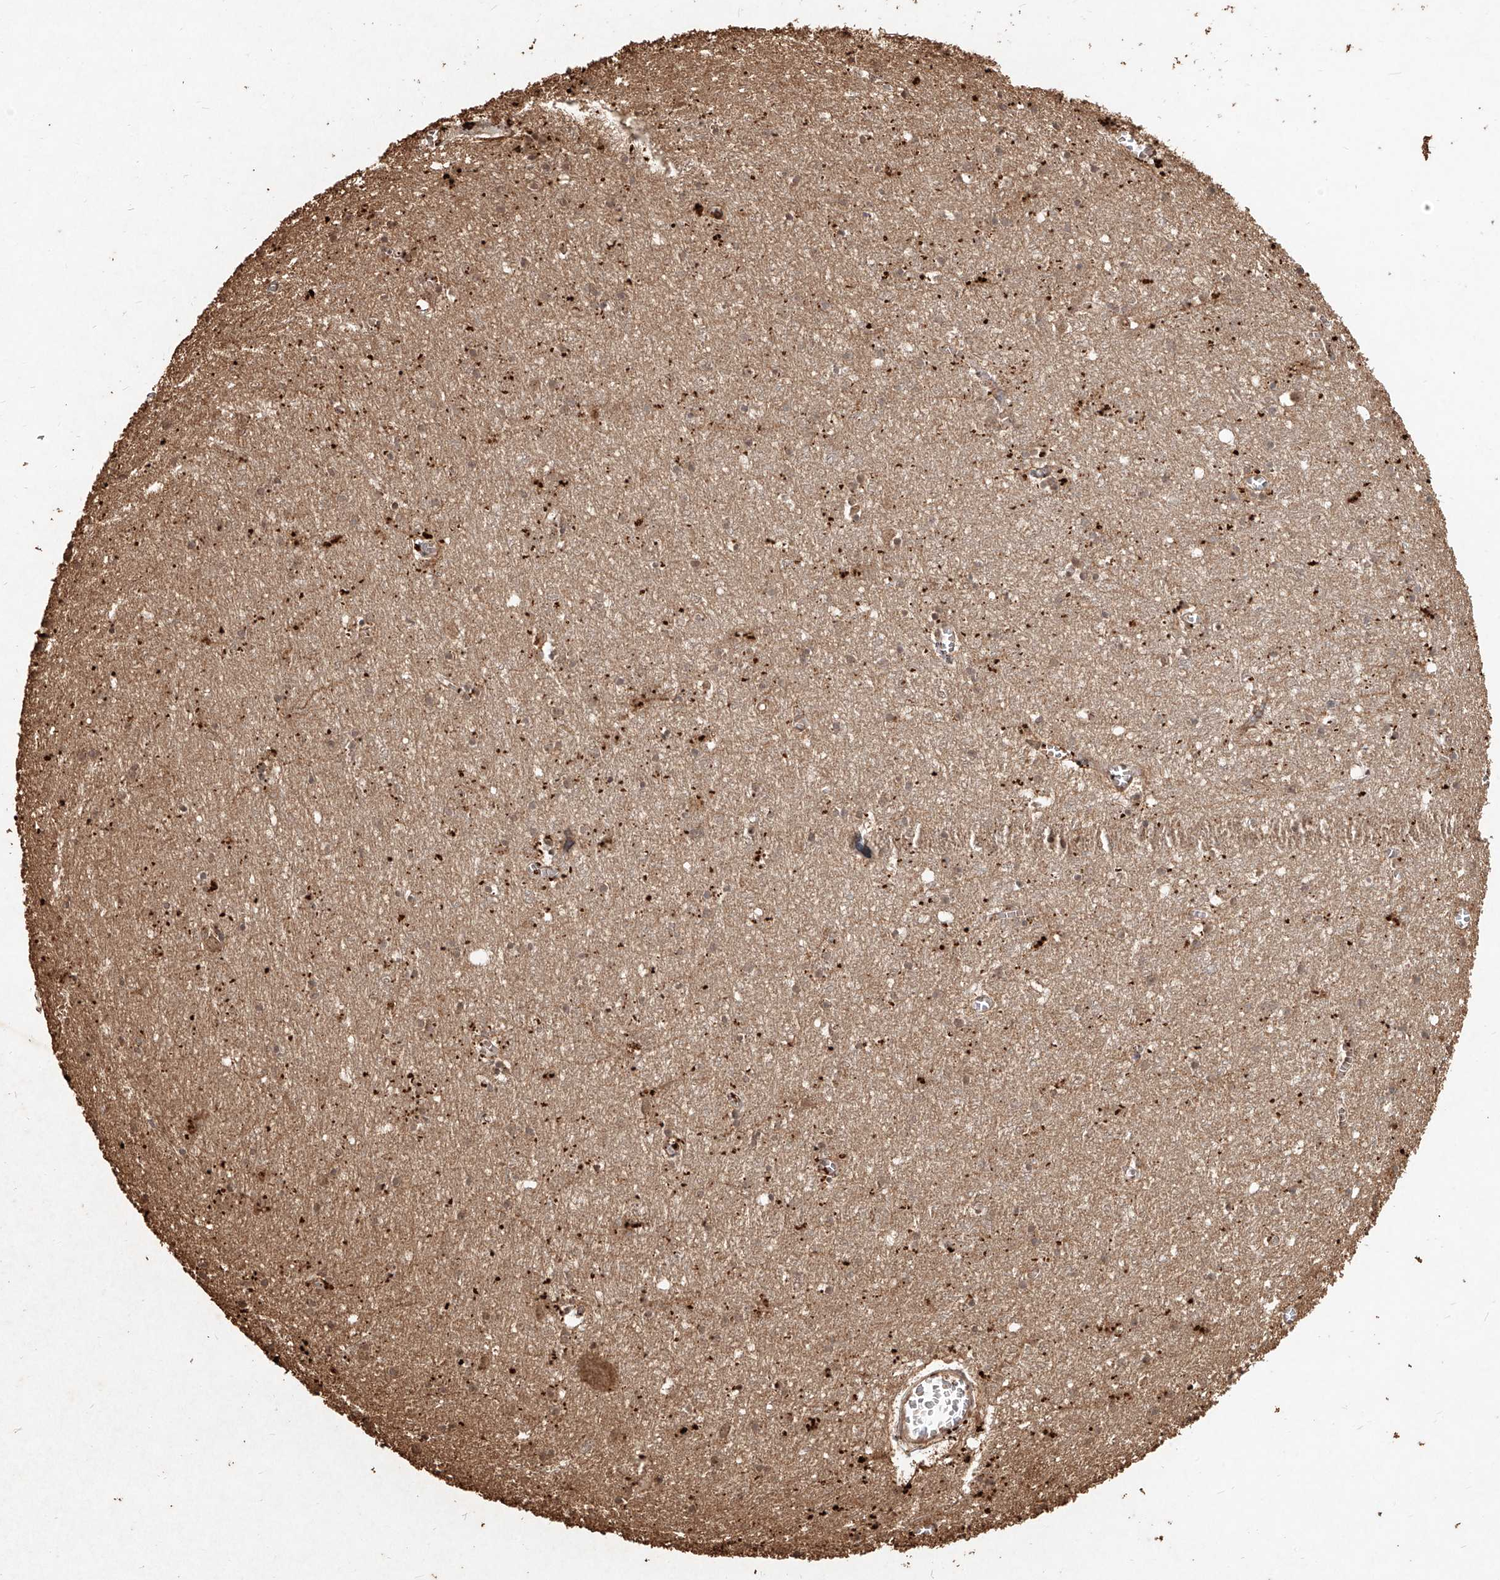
{"staining": {"intensity": "moderate", "quantity": ">75%", "location": "cytoplasmic/membranous"}, "tissue": "cerebral cortex", "cell_type": "Endothelial cells", "image_type": "normal", "snomed": [{"axis": "morphology", "description": "Normal tissue, NOS"}, {"axis": "topography", "description": "Cerebral cortex"}], "caption": "Brown immunohistochemical staining in unremarkable cerebral cortex shows moderate cytoplasmic/membranous staining in approximately >75% of endothelial cells.", "gene": "UBE2K", "patient": {"sex": "female", "age": 64}}